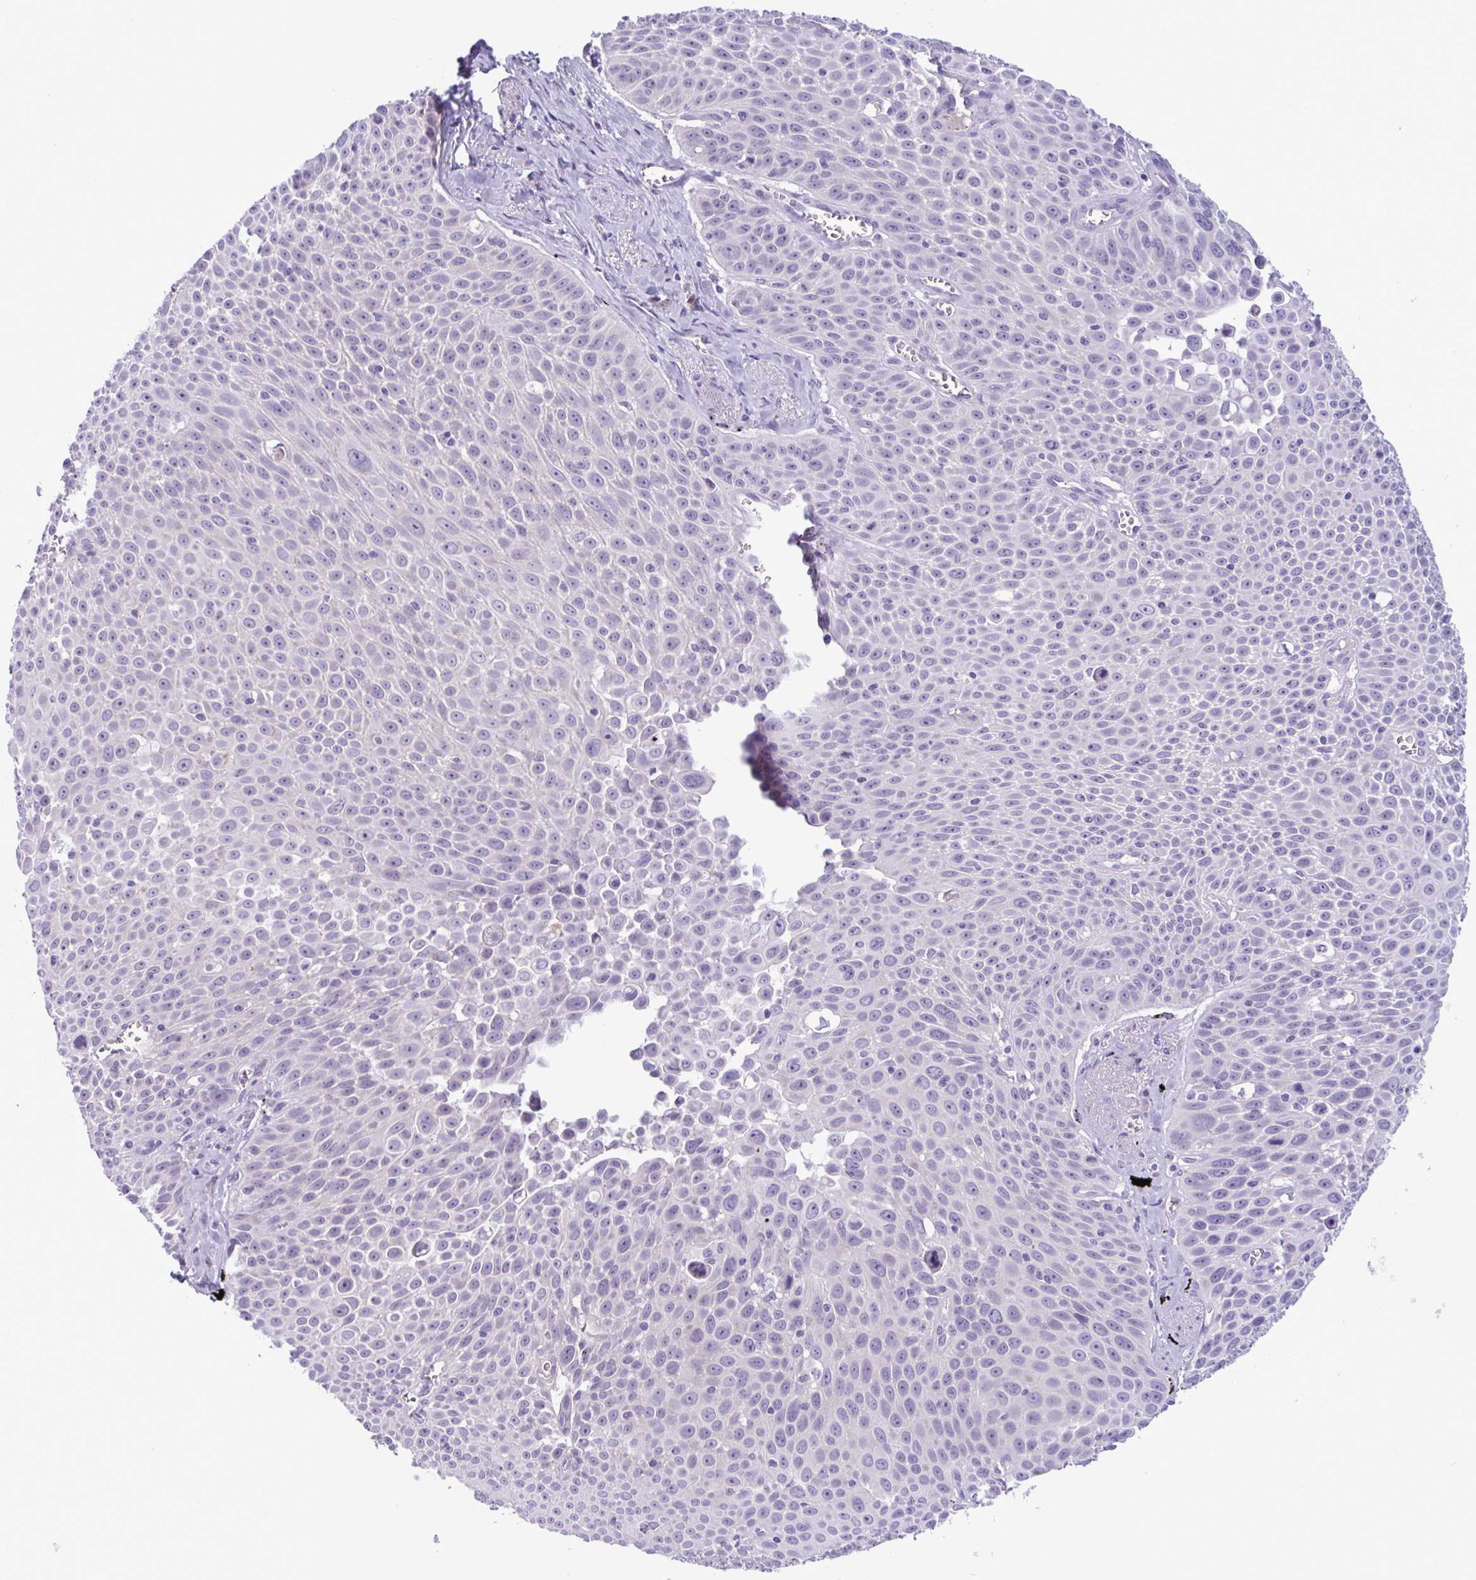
{"staining": {"intensity": "negative", "quantity": "none", "location": "none"}, "tissue": "lung cancer", "cell_type": "Tumor cells", "image_type": "cancer", "snomed": [{"axis": "morphology", "description": "Squamous cell carcinoma, NOS"}, {"axis": "morphology", "description": "Squamous cell carcinoma, metastatic, NOS"}, {"axis": "topography", "description": "Lymph node"}, {"axis": "topography", "description": "Lung"}], "caption": "DAB immunohistochemical staining of human lung metastatic squamous cell carcinoma reveals no significant staining in tumor cells.", "gene": "WNT9B", "patient": {"sex": "female", "age": 62}}